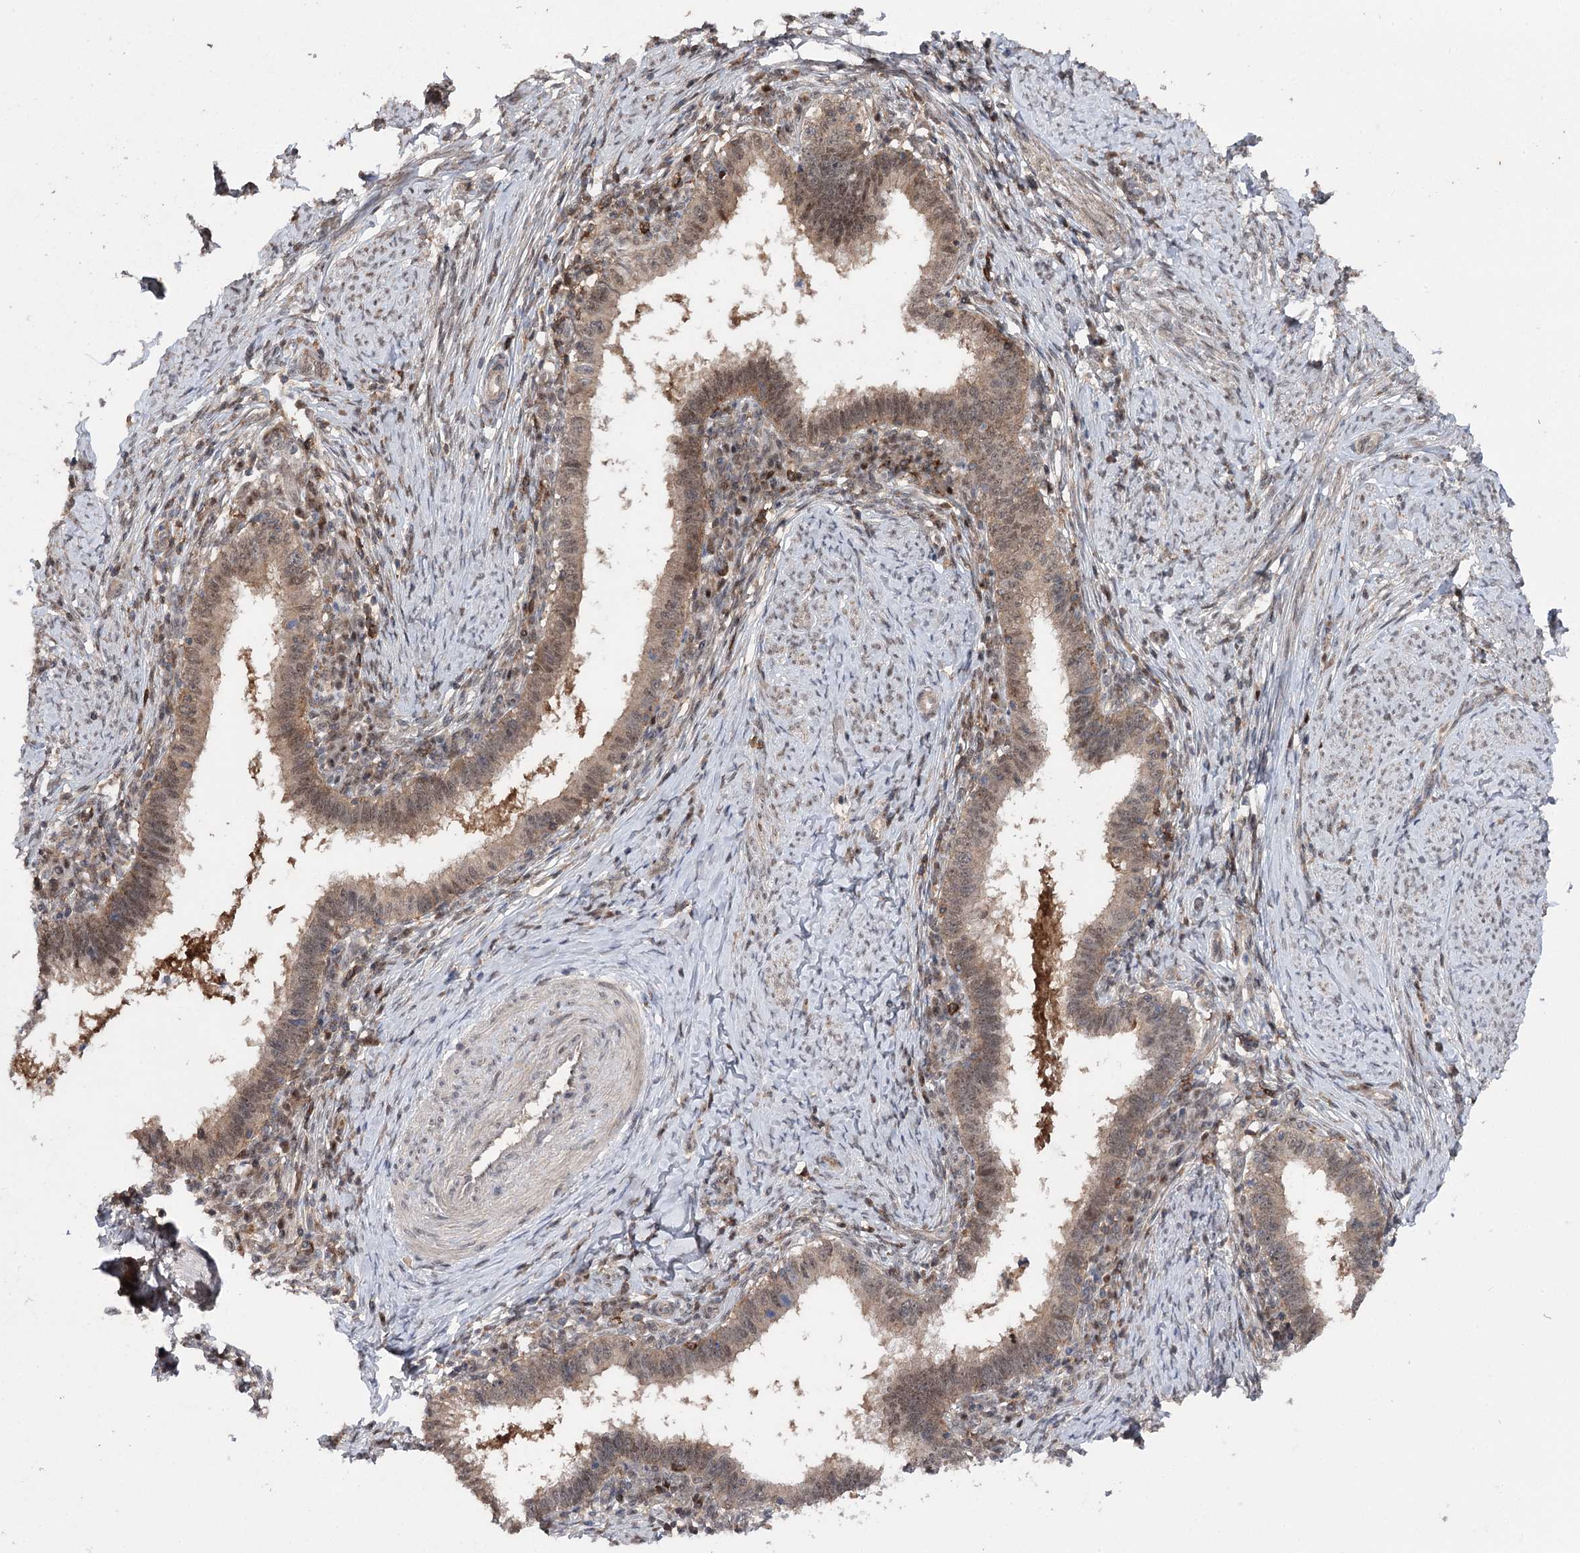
{"staining": {"intensity": "moderate", "quantity": ">75%", "location": "cytoplasmic/membranous,nuclear"}, "tissue": "cervical cancer", "cell_type": "Tumor cells", "image_type": "cancer", "snomed": [{"axis": "morphology", "description": "Adenocarcinoma, NOS"}, {"axis": "topography", "description": "Cervix"}], "caption": "Immunohistochemical staining of adenocarcinoma (cervical) reveals medium levels of moderate cytoplasmic/membranous and nuclear protein staining in about >75% of tumor cells. The staining was performed using DAB (3,3'-diaminobenzidine) to visualize the protein expression in brown, while the nuclei were stained in blue with hematoxylin (Magnification: 20x).", "gene": "STX6", "patient": {"sex": "female", "age": 36}}